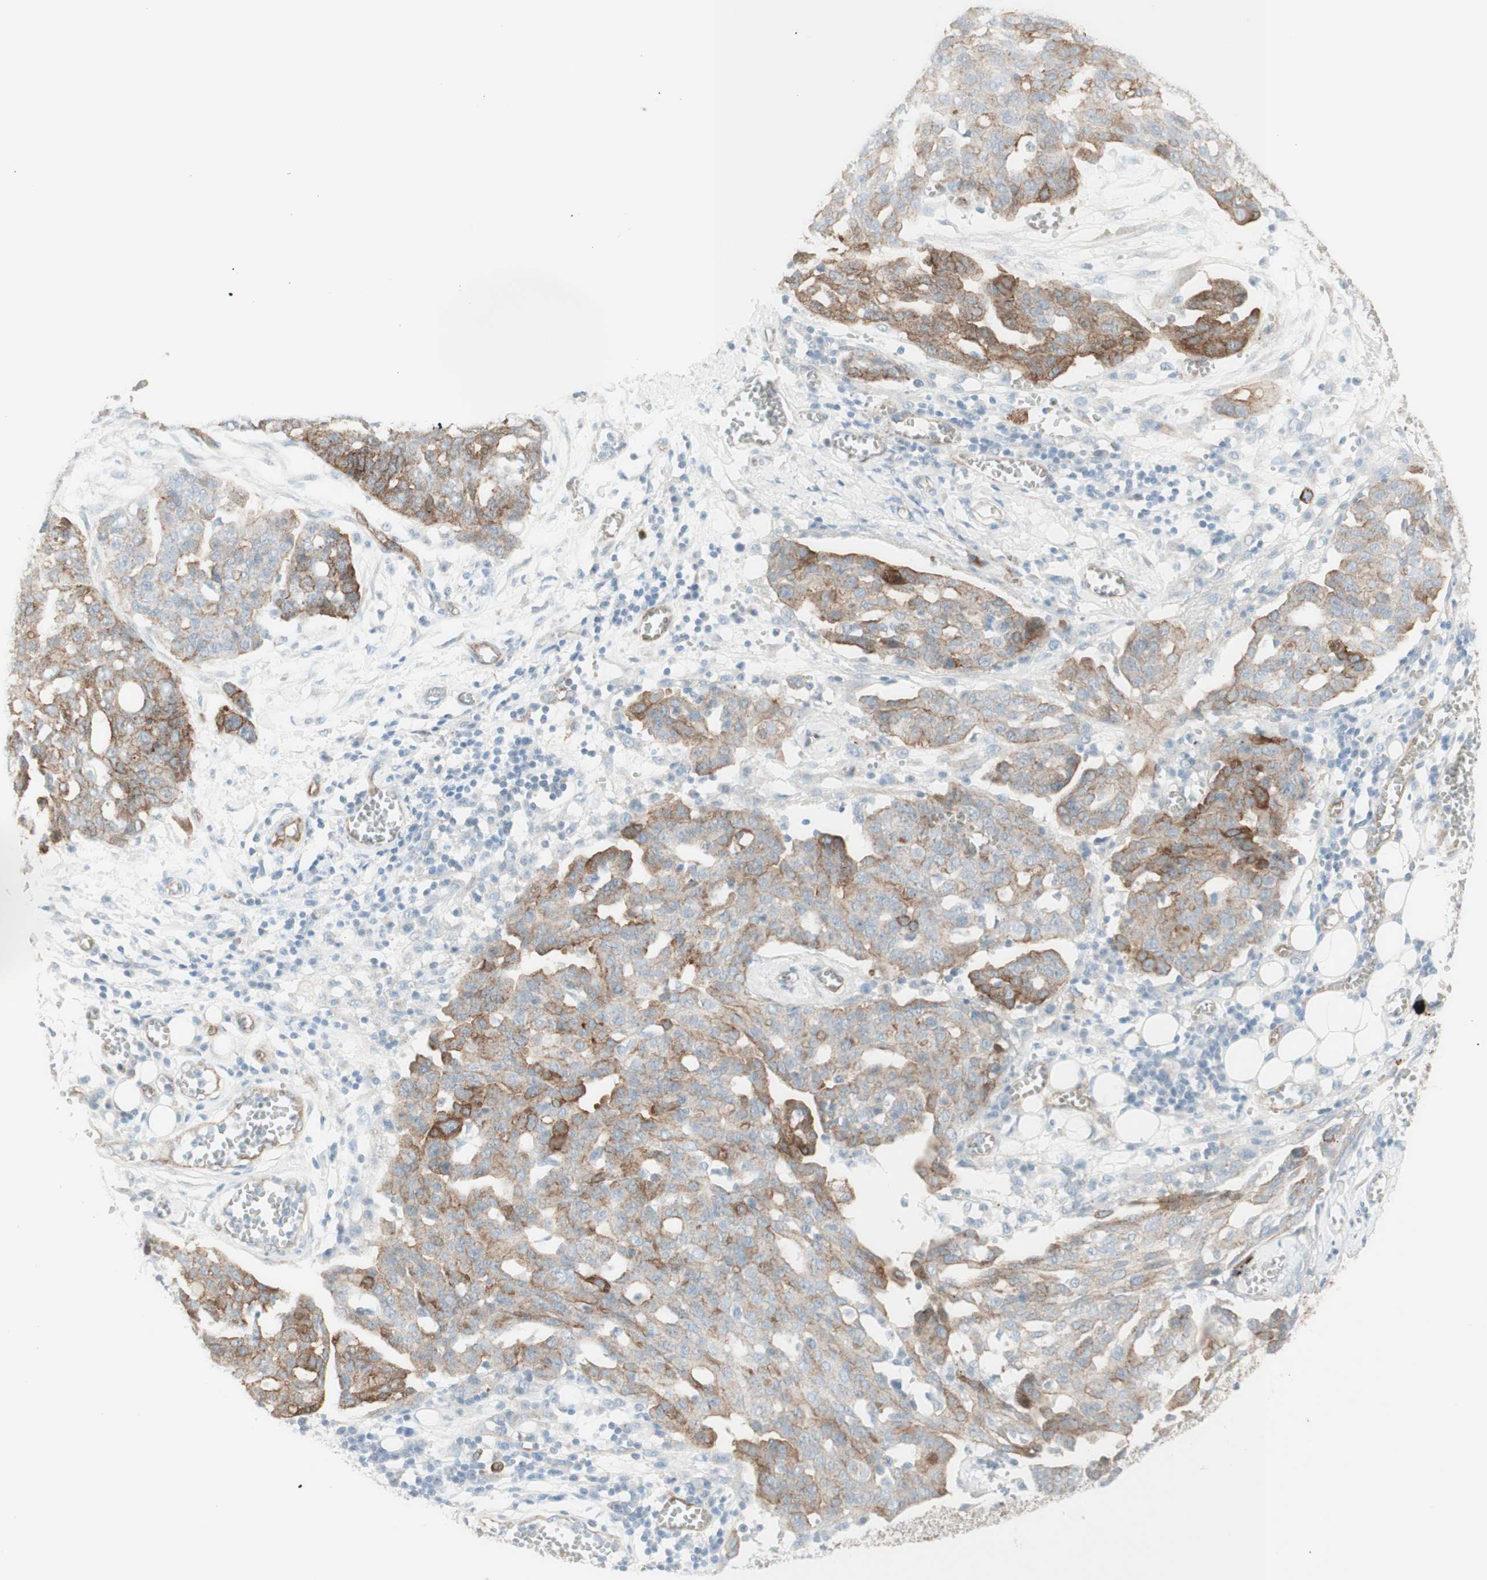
{"staining": {"intensity": "moderate", "quantity": "25%-75%", "location": "cytoplasmic/membranous"}, "tissue": "ovarian cancer", "cell_type": "Tumor cells", "image_type": "cancer", "snomed": [{"axis": "morphology", "description": "Cystadenocarcinoma, serous, NOS"}, {"axis": "topography", "description": "Soft tissue"}, {"axis": "topography", "description": "Ovary"}], "caption": "Ovarian cancer tissue displays moderate cytoplasmic/membranous positivity in about 25%-75% of tumor cells, visualized by immunohistochemistry.", "gene": "MYO6", "patient": {"sex": "female", "age": 57}}